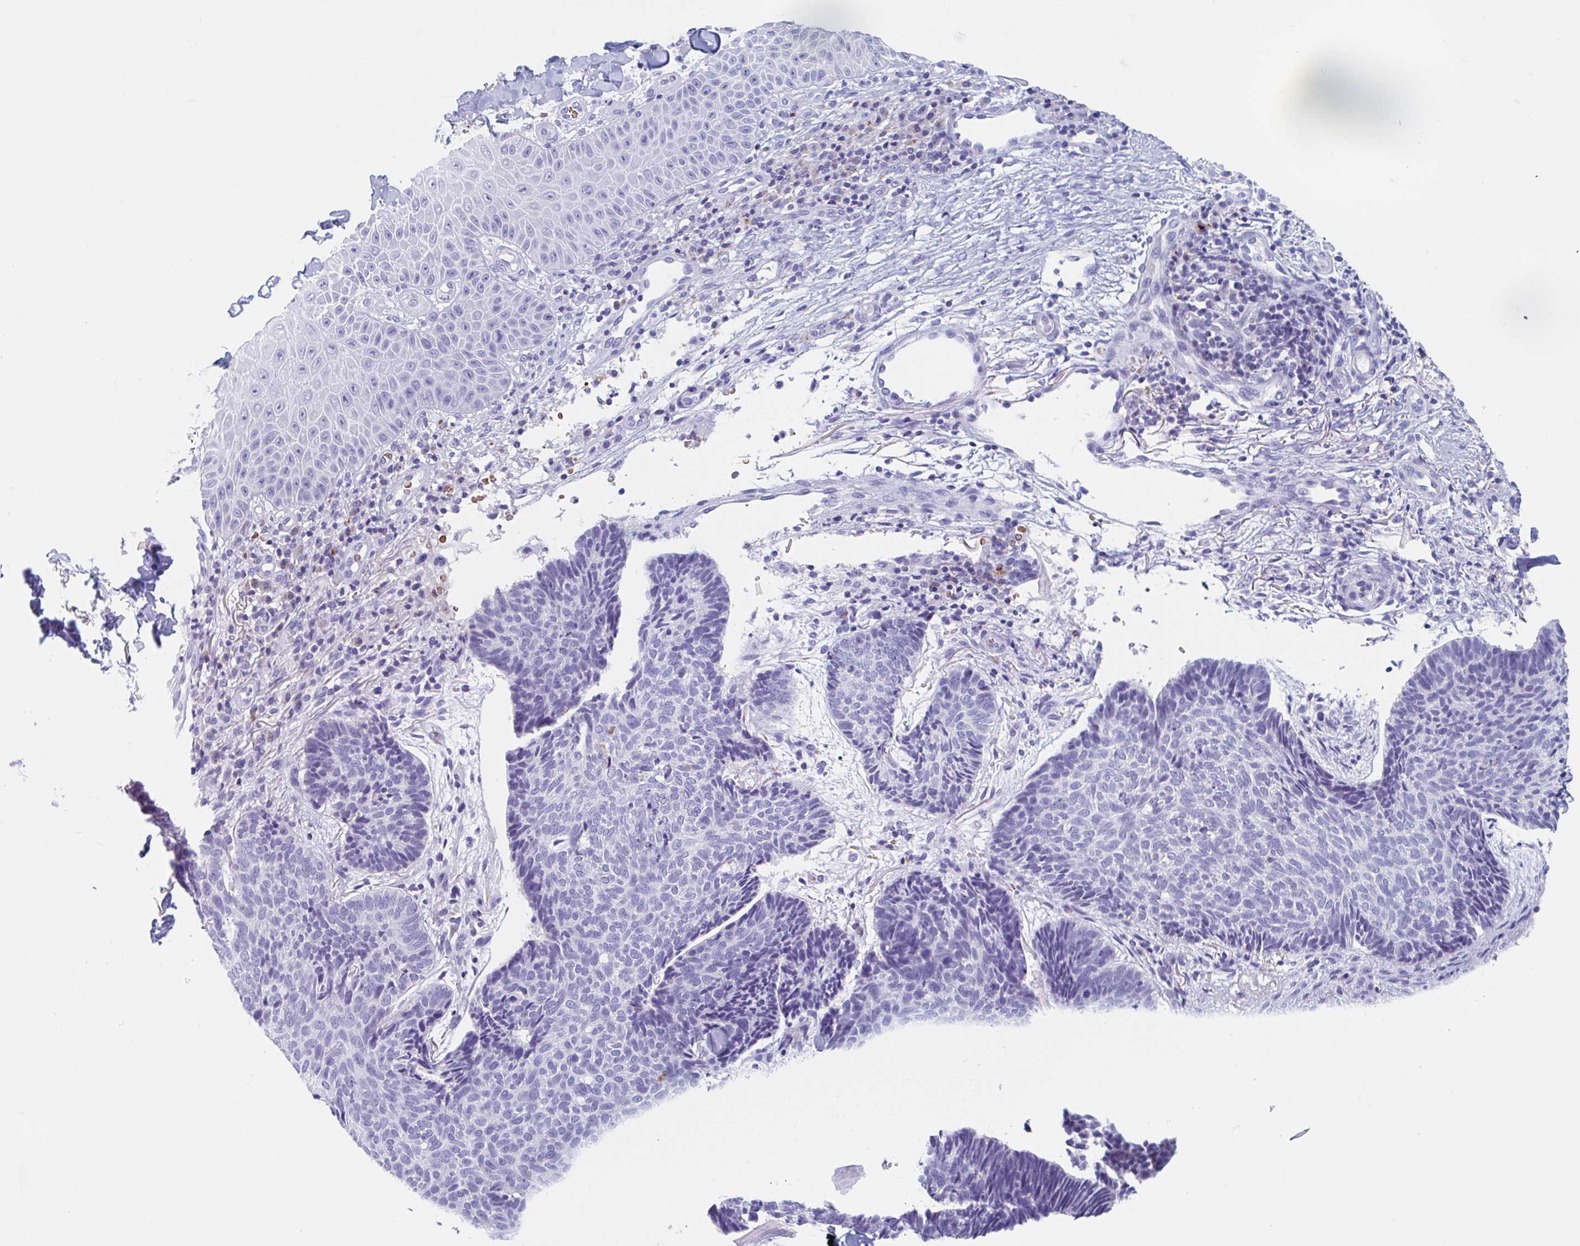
{"staining": {"intensity": "negative", "quantity": "none", "location": "none"}, "tissue": "skin cancer", "cell_type": "Tumor cells", "image_type": "cancer", "snomed": [{"axis": "morphology", "description": "Normal tissue, NOS"}, {"axis": "morphology", "description": "Basal cell carcinoma"}, {"axis": "topography", "description": "Skin"}], "caption": "This is an IHC photomicrograph of skin basal cell carcinoma. There is no staining in tumor cells.", "gene": "ANKRD9", "patient": {"sex": "male", "age": 50}}